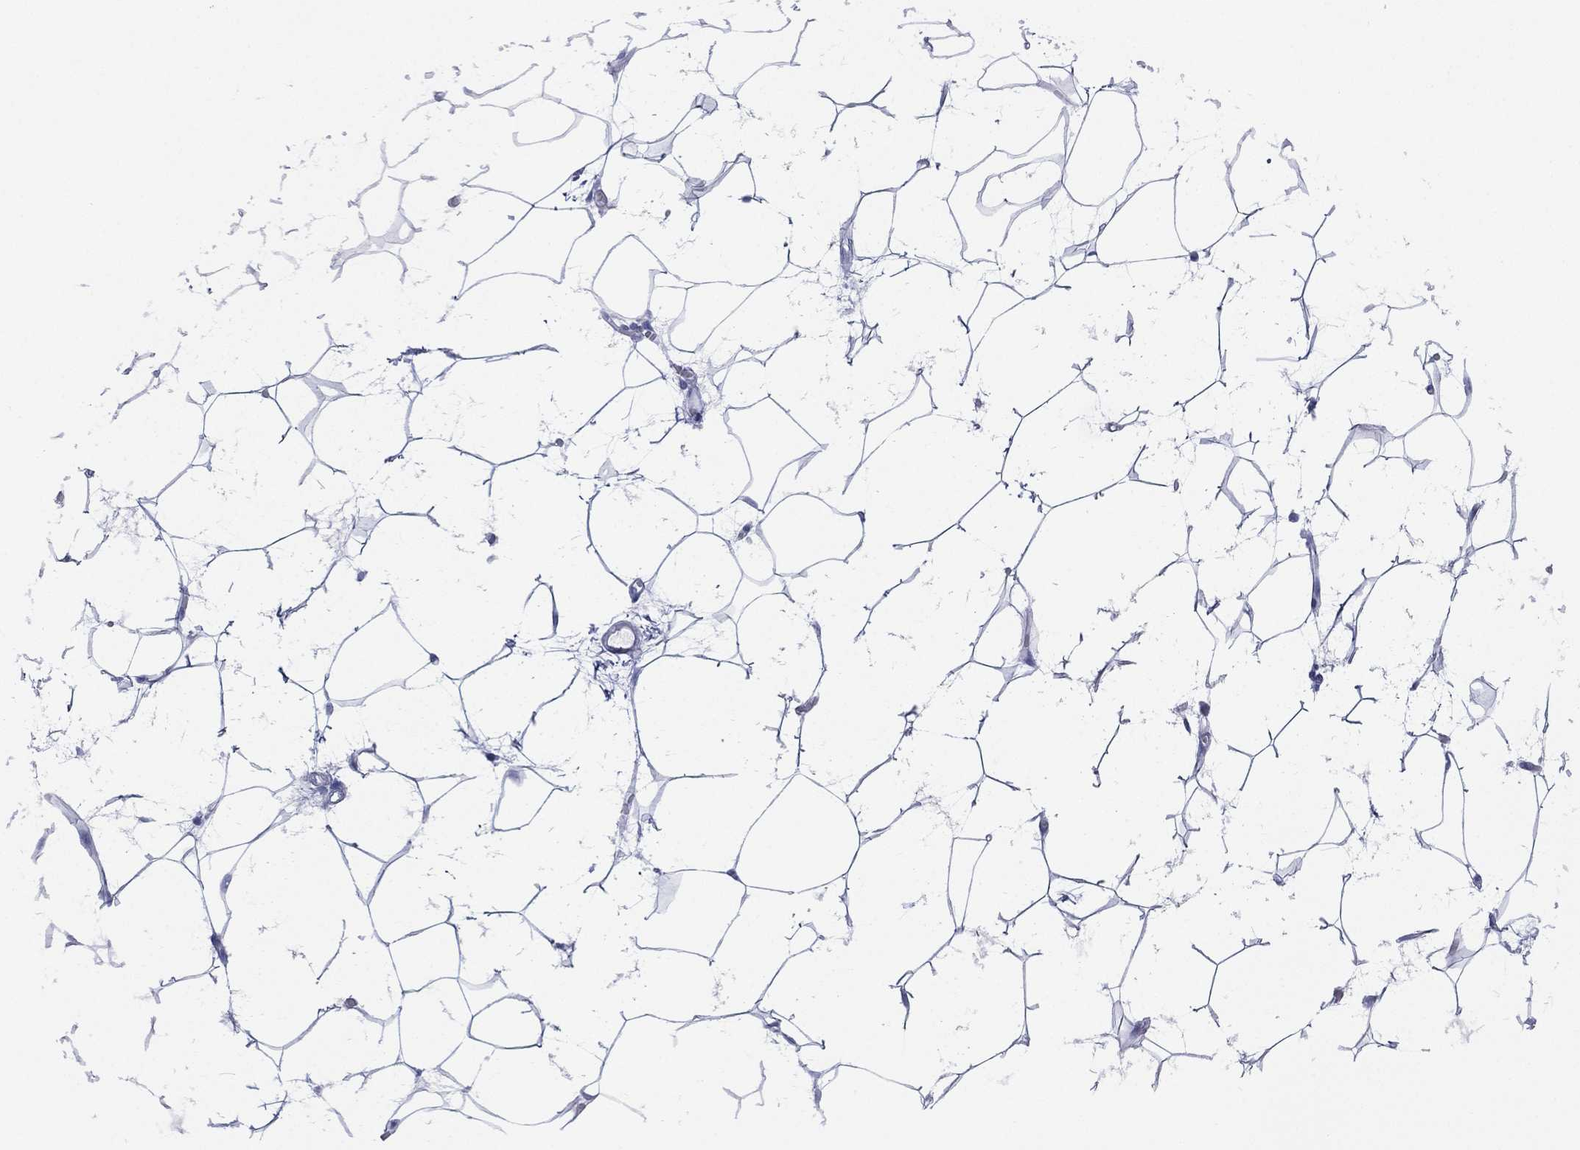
{"staining": {"intensity": "negative", "quantity": "none", "location": "none"}, "tissue": "adipose tissue", "cell_type": "Adipocytes", "image_type": "normal", "snomed": [{"axis": "morphology", "description": "Normal tissue, NOS"}, {"axis": "topography", "description": "Breast"}], "caption": "Immunohistochemistry photomicrograph of unremarkable adipose tissue stained for a protein (brown), which reveals no positivity in adipocytes. (Brightfield microscopy of DAB (3,3'-diaminobenzidine) immunohistochemistry at high magnification).", "gene": "CD79A", "patient": {"sex": "female", "age": 49}}